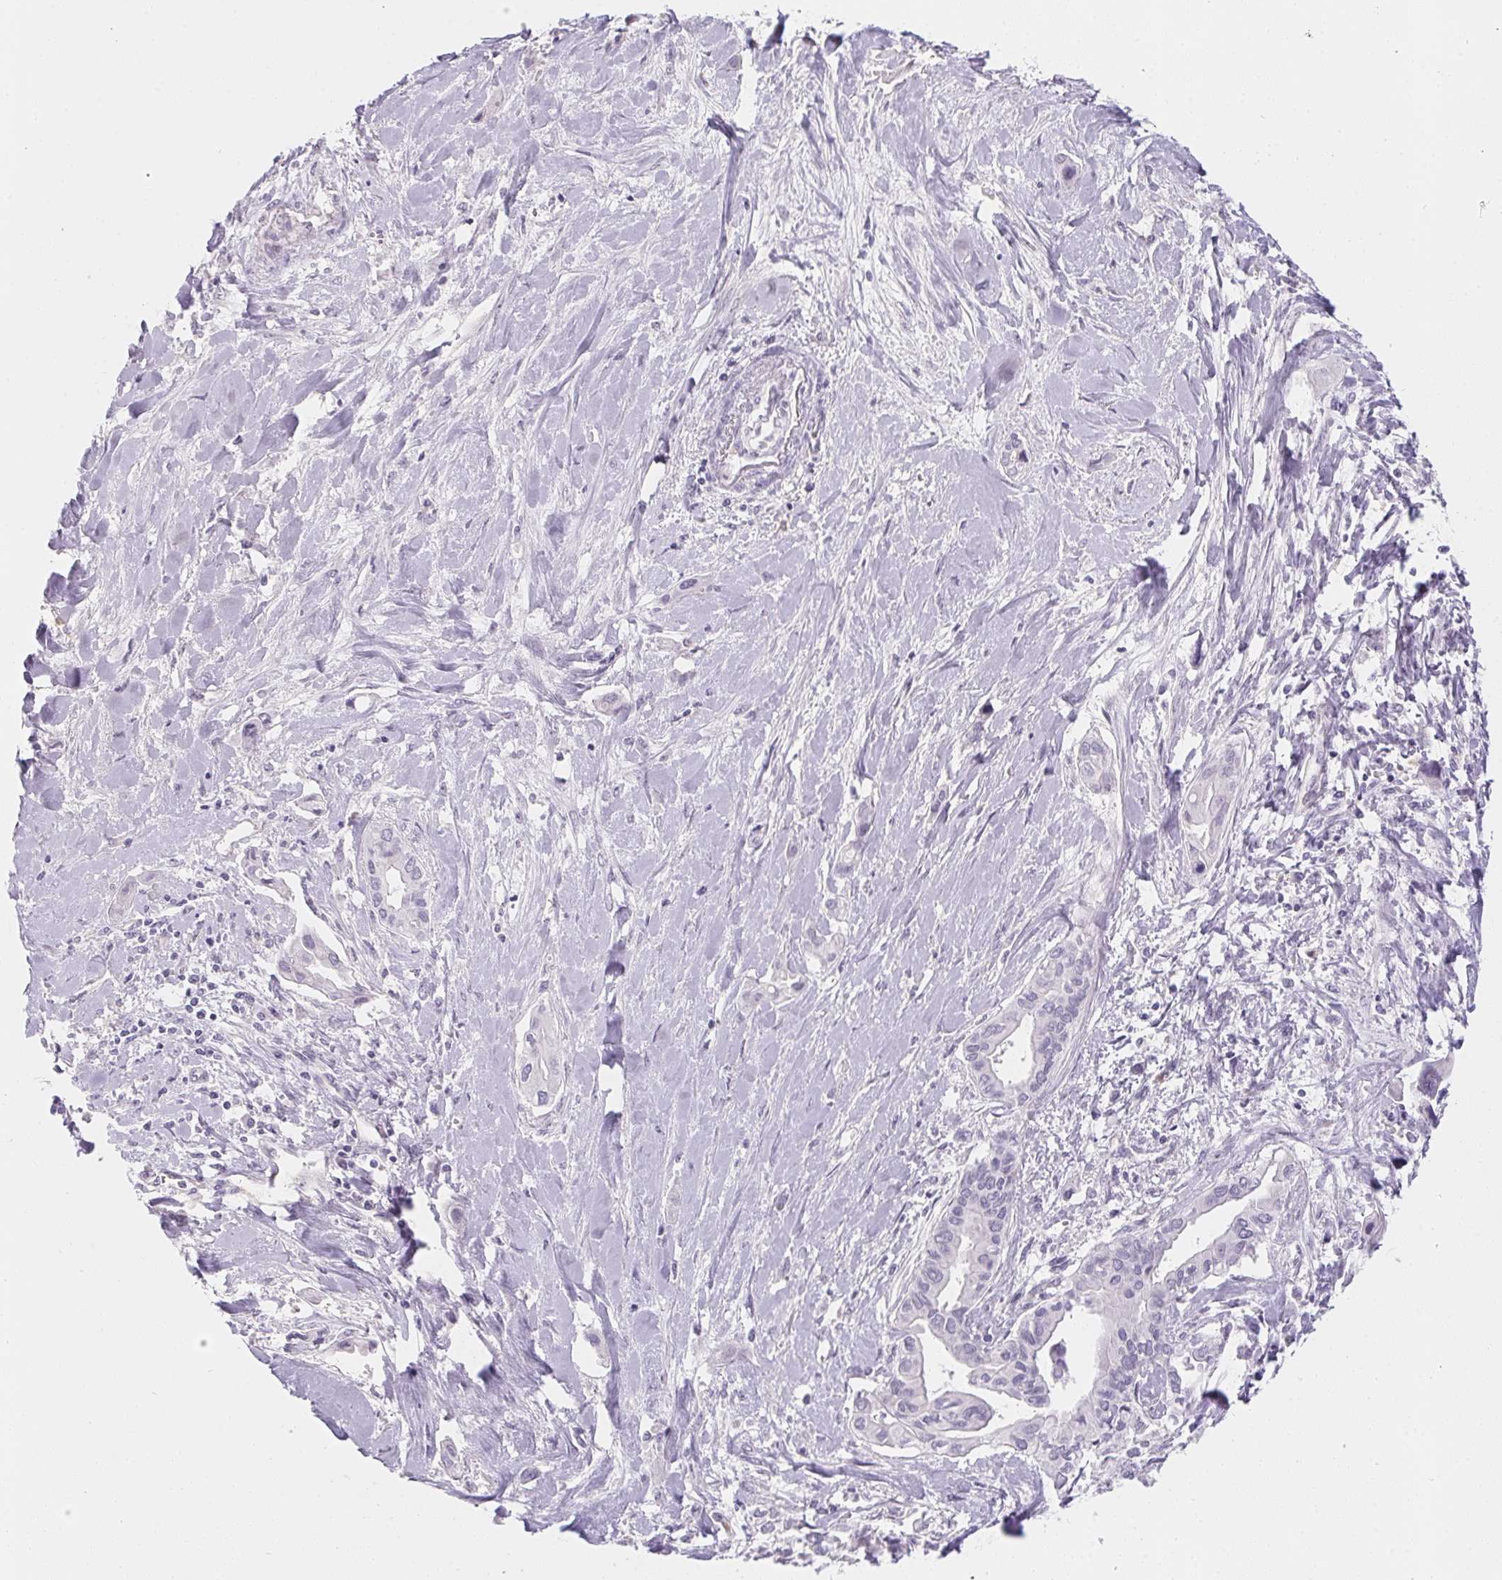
{"staining": {"intensity": "negative", "quantity": "none", "location": "none"}, "tissue": "liver cancer", "cell_type": "Tumor cells", "image_type": "cancer", "snomed": [{"axis": "morphology", "description": "Cholangiocarcinoma"}, {"axis": "topography", "description": "Liver"}], "caption": "IHC photomicrograph of neoplastic tissue: liver cholangiocarcinoma stained with DAB reveals no significant protein positivity in tumor cells.", "gene": "MORC1", "patient": {"sex": "female", "age": 64}}